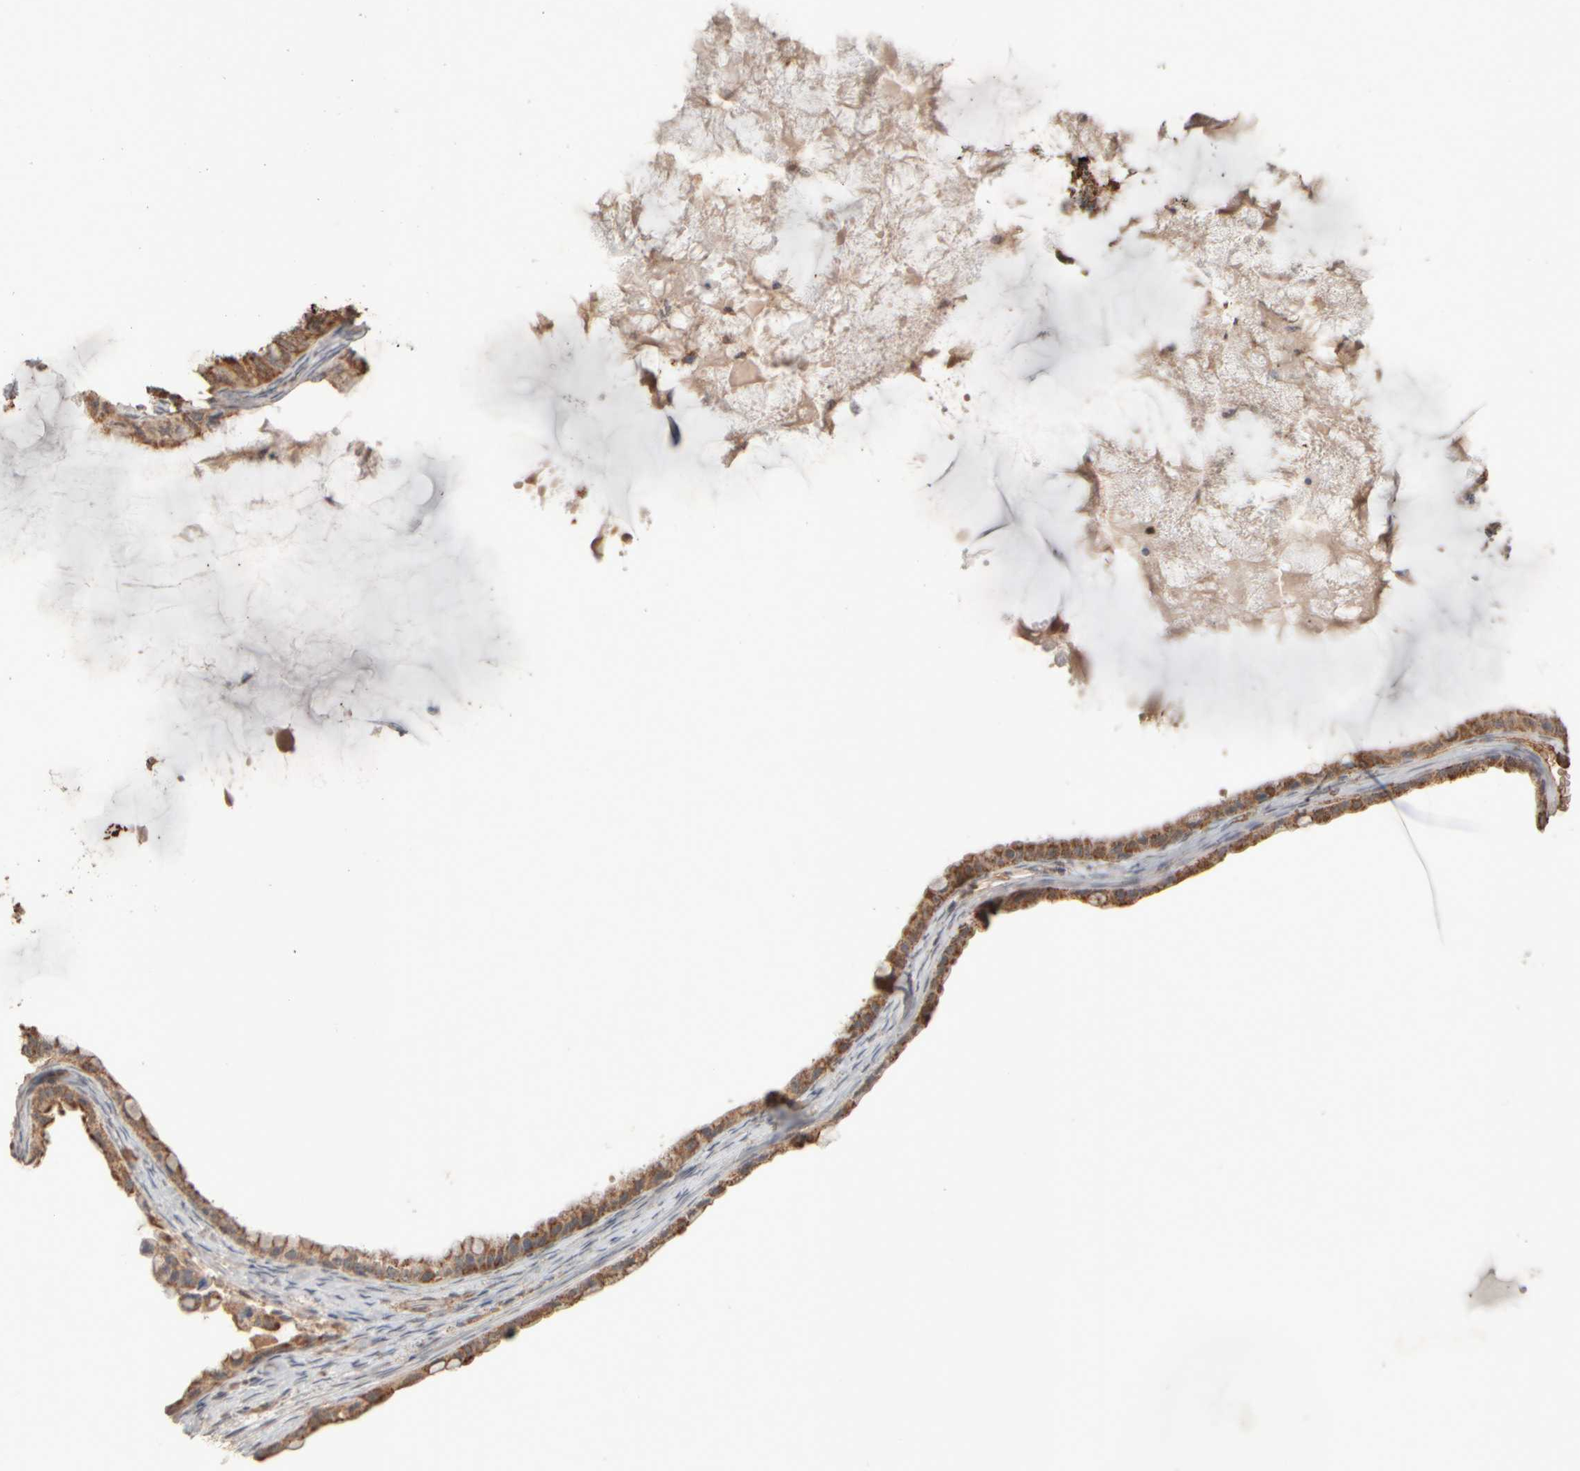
{"staining": {"intensity": "moderate", "quantity": ">75%", "location": "cytoplasmic/membranous"}, "tissue": "ovarian cancer", "cell_type": "Tumor cells", "image_type": "cancer", "snomed": [{"axis": "morphology", "description": "Cystadenocarcinoma, mucinous, NOS"}, {"axis": "topography", "description": "Ovary"}], "caption": "Protein staining demonstrates moderate cytoplasmic/membranous expression in approximately >75% of tumor cells in ovarian cancer (mucinous cystadenocarcinoma).", "gene": "EIF2B3", "patient": {"sex": "female", "age": 80}}